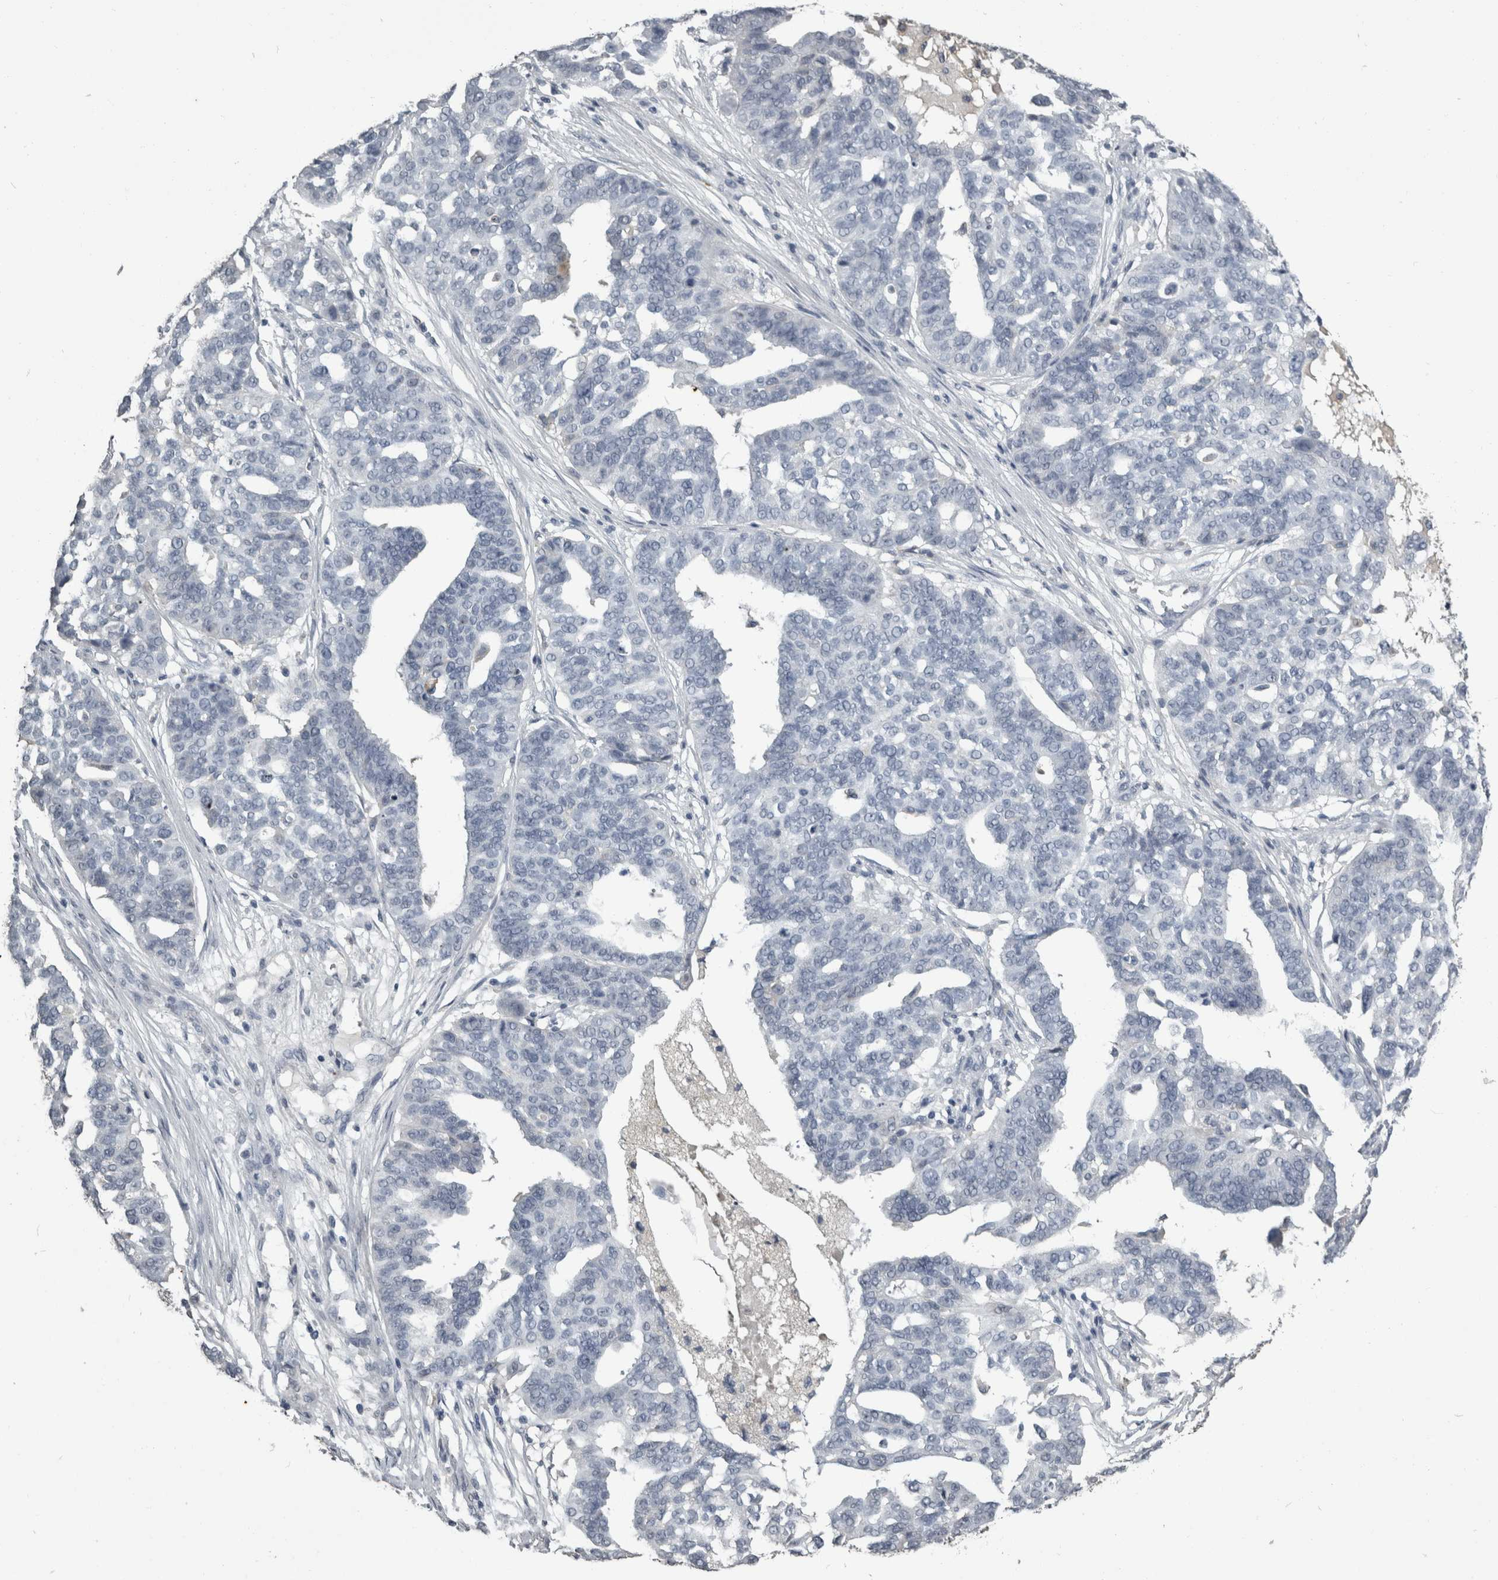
{"staining": {"intensity": "negative", "quantity": "none", "location": "none"}, "tissue": "ovarian cancer", "cell_type": "Tumor cells", "image_type": "cancer", "snomed": [{"axis": "morphology", "description": "Cystadenocarcinoma, serous, NOS"}, {"axis": "topography", "description": "Ovary"}], "caption": "Immunohistochemistry (IHC) of ovarian serous cystadenocarcinoma reveals no positivity in tumor cells. (Brightfield microscopy of DAB IHC at high magnification).", "gene": "PIK3AP1", "patient": {"sex": "female", "age": 59}}